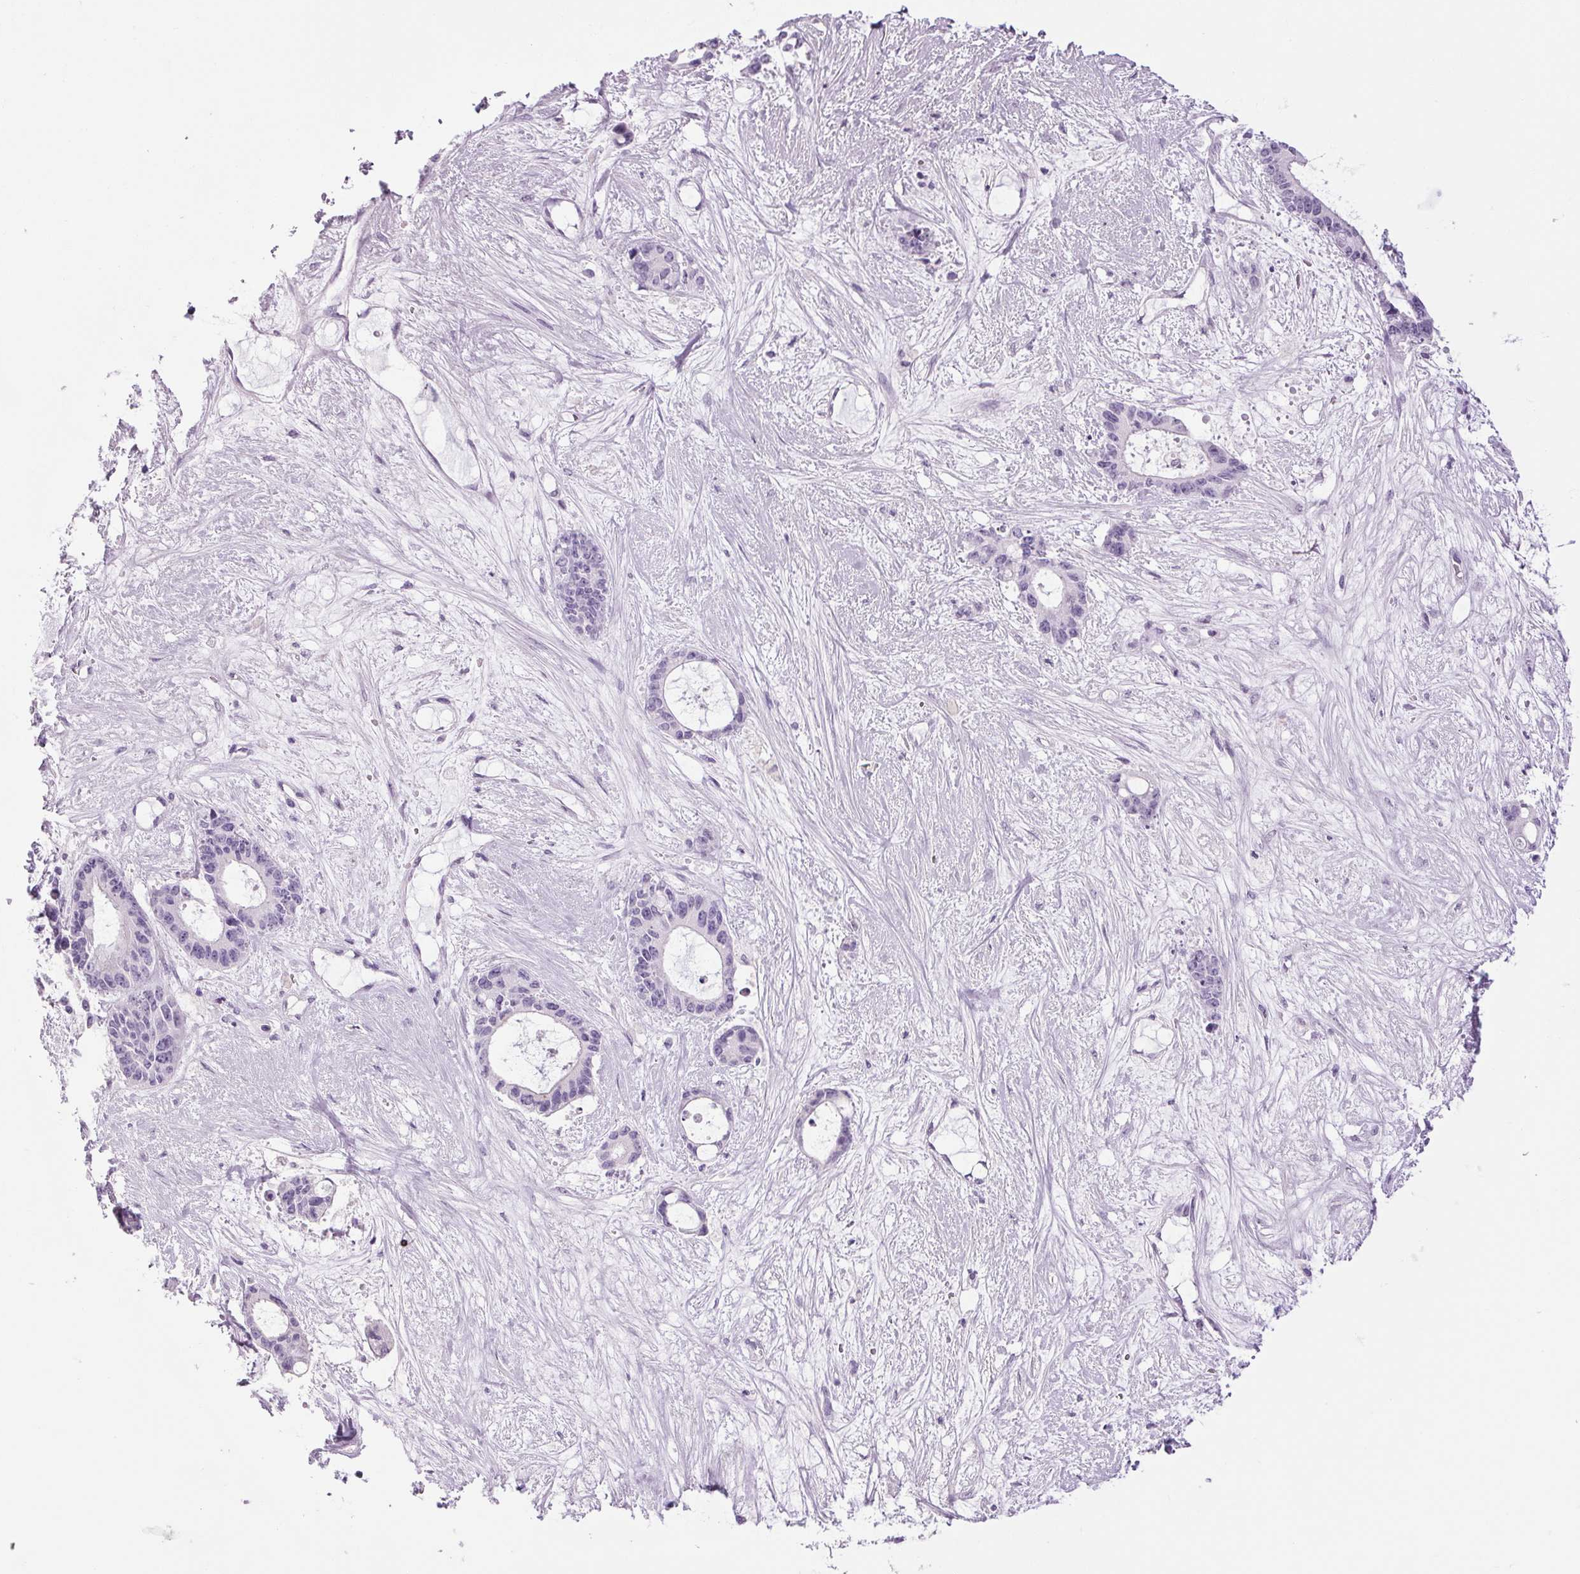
{"staining": {"intensity": "negative", "quantity": "none", "location": "none"}, "tissue": "liver cancer", "cell_type": "Tumor cells", "image_type": "cancer", "snomed": [{"axis": "morphology", "description": "Normal tissue, NOS"}, {"axis": "morphology", "description": "Cholangiocarcinoma"}, {"axis": "topography", "description": "Liver"}, {"axis": "topography", "description": "Peripheral nerve tissue"}], "caption": "Immunohistochemistry (IHC) of human liver cancer (cholangiocarcinoma) displays no positivity in tumor cells.", "gene": "PPP1R1A", "patient": {"sex": "female", "age": 73}}